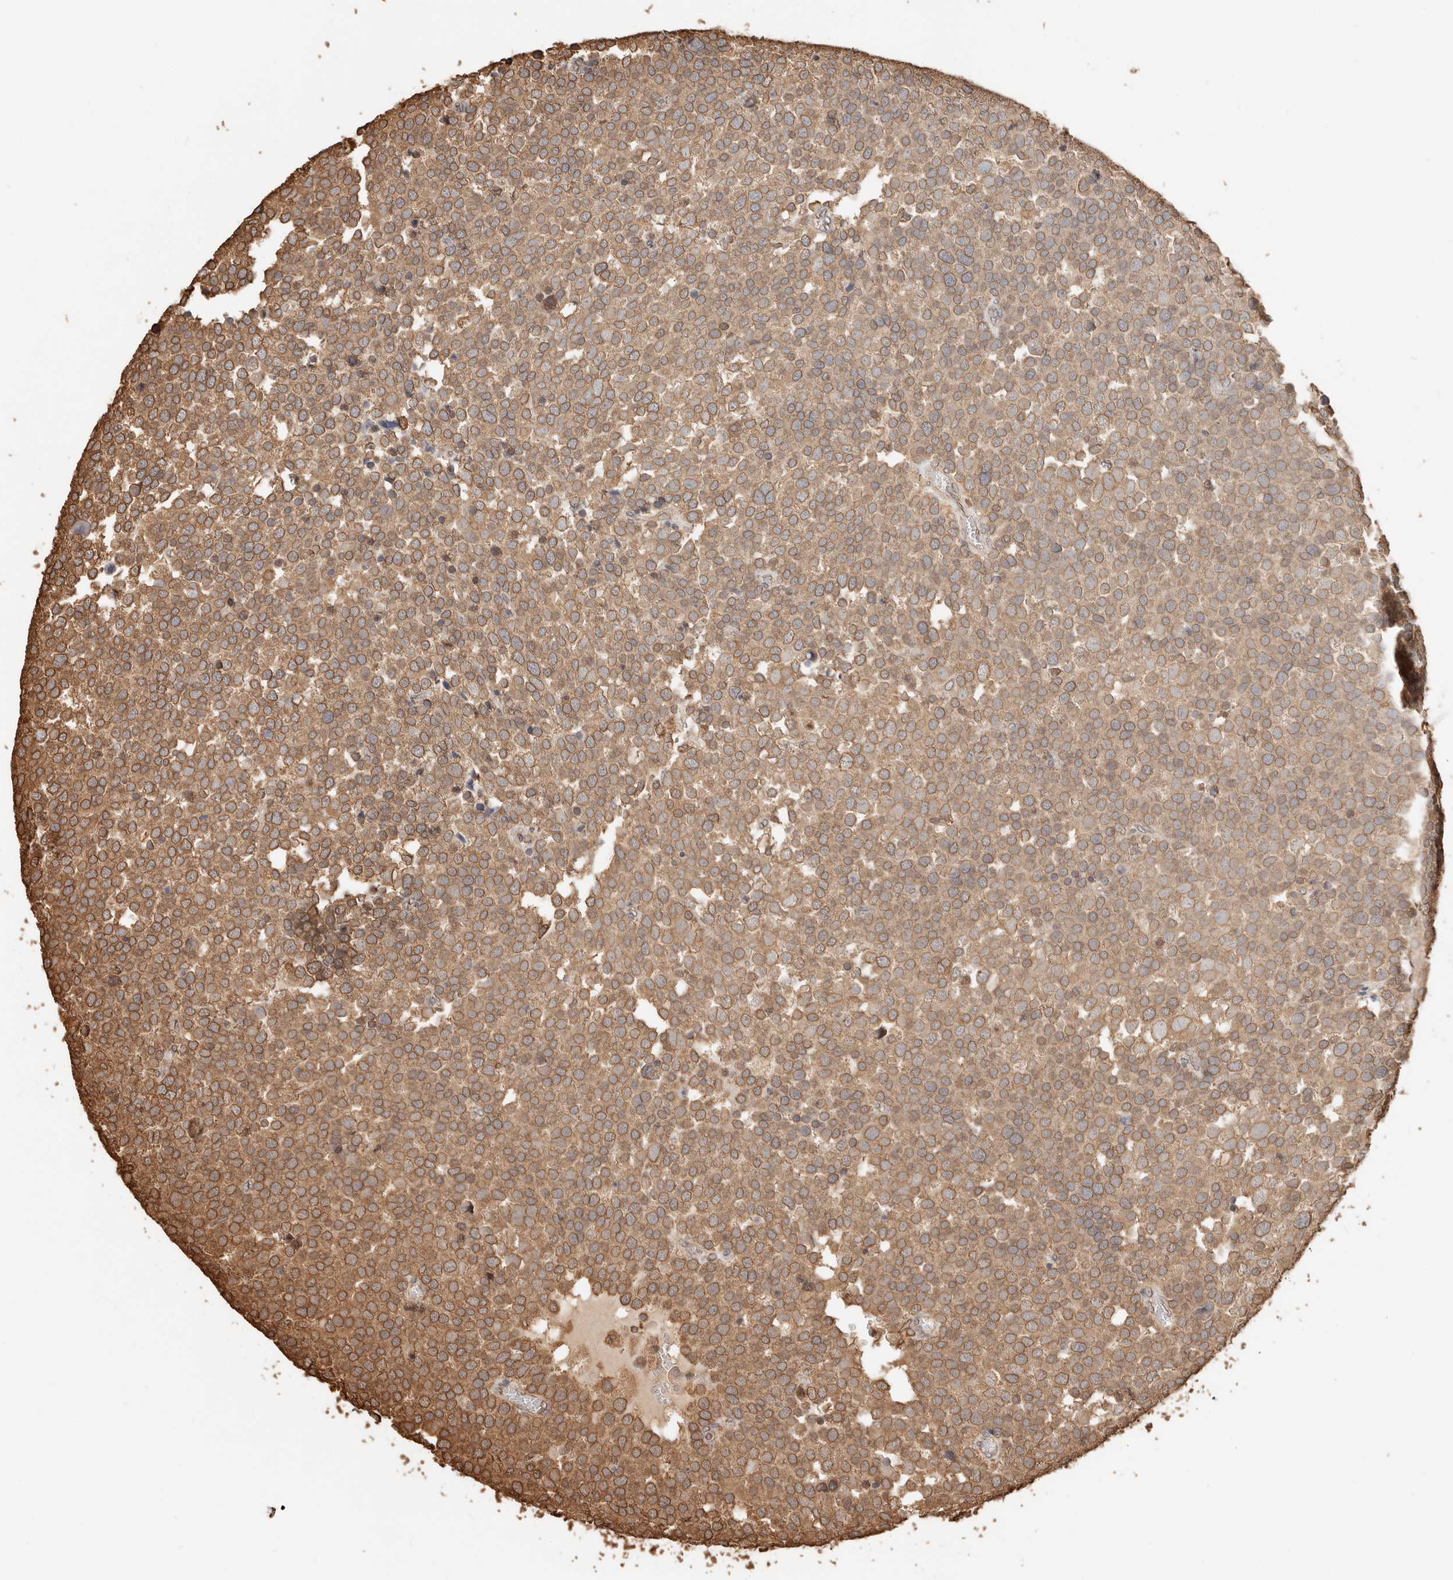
{"staining": {"intensity": "moderate", "quantity": ">75%", "location": "cytoplasmic/membranous"}, "tissue": "testis cancer", "cell_type": "Tumor cells", "image_type": "cancer", "snomed": [{"axis": "morphology", "description": "Seminoma, NOS"}, {"axis": "topography", "description": "Testis"}], "caption": "A brown stain shows moderate cytoplasmic/membranous expression of a protein in human seminoma (testis) tumor cells.", "gene": "ARHGEF10L", "patient": {"sex": "male", "age": 71}}